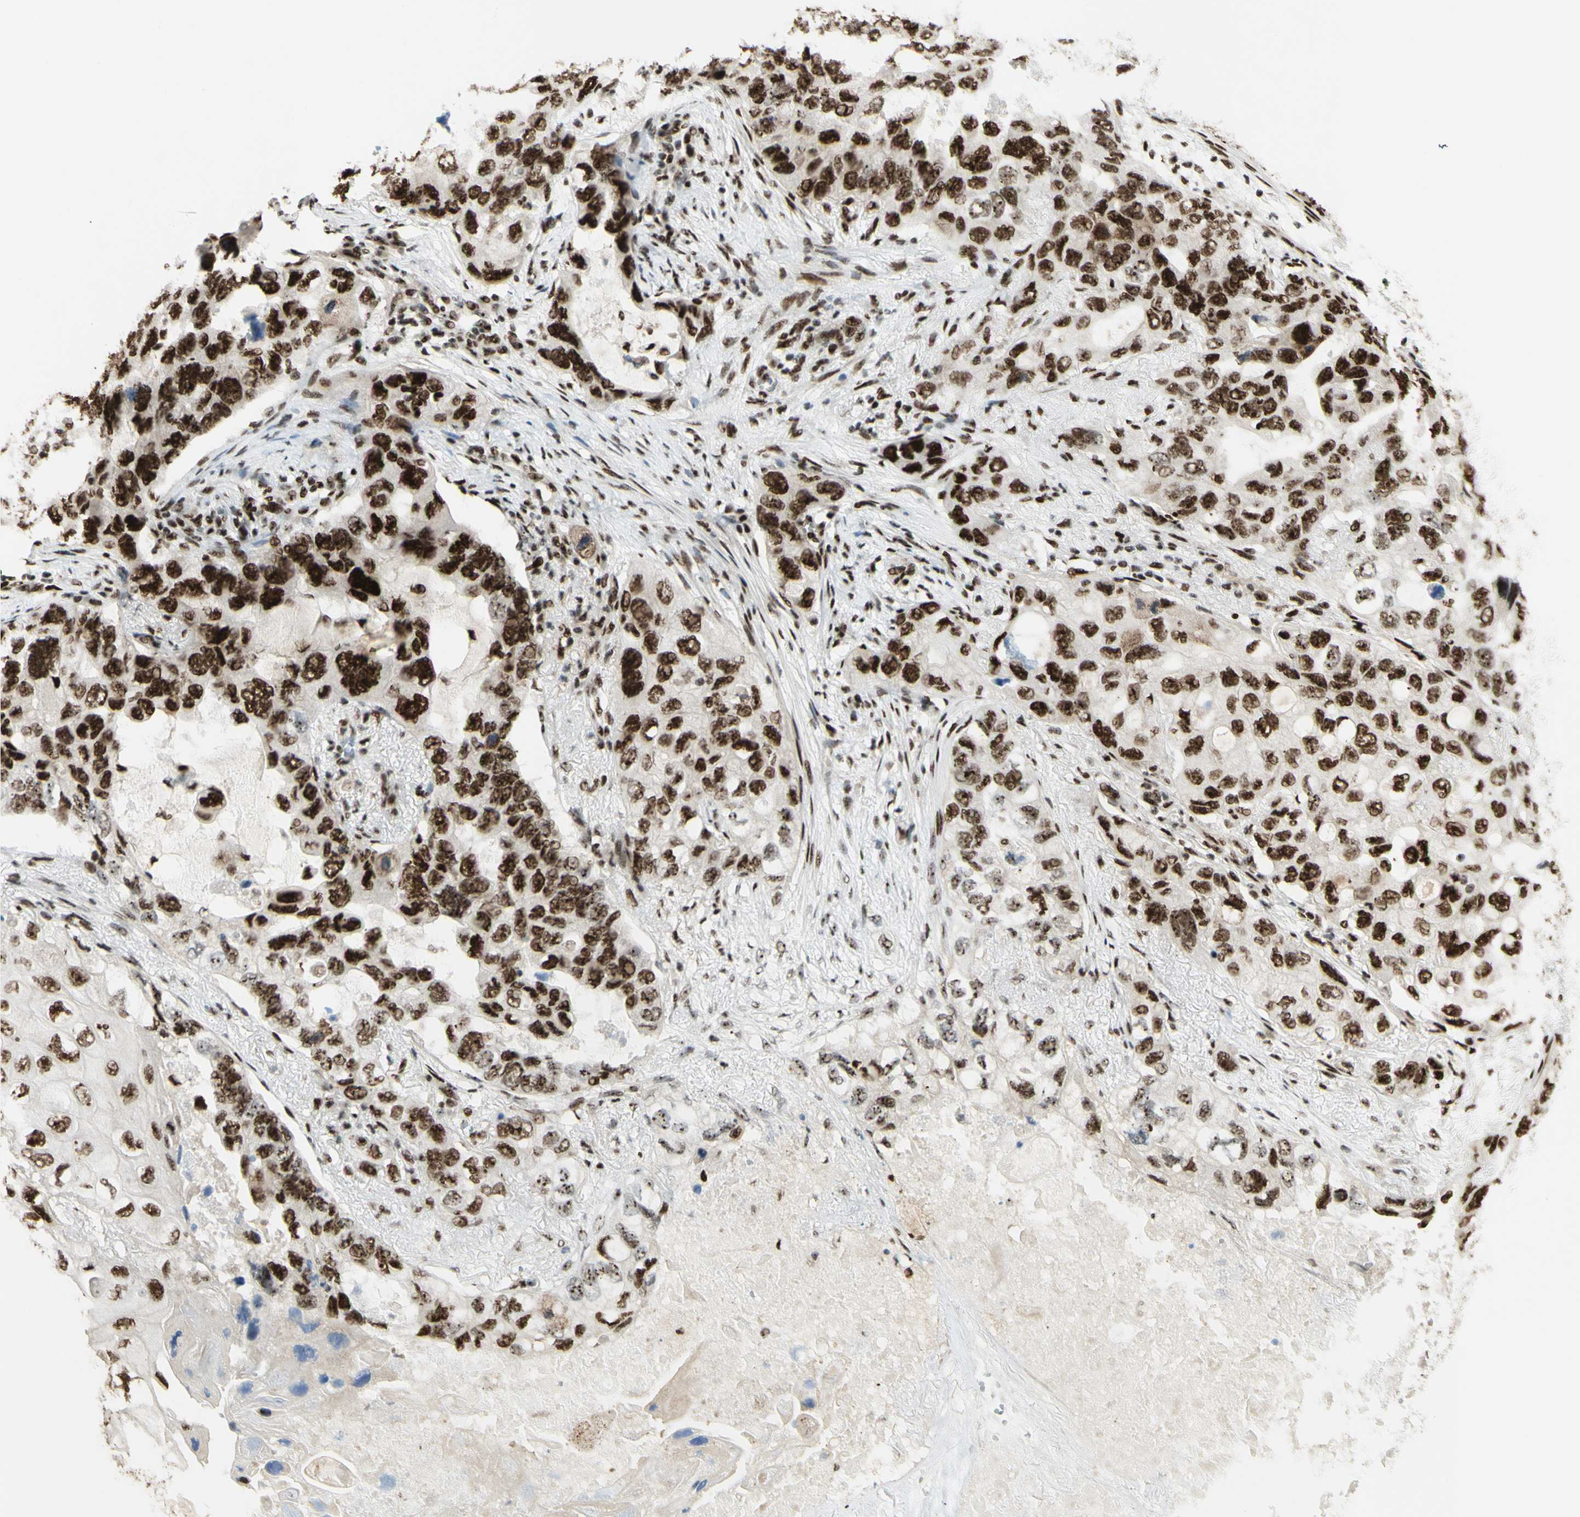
{"staining": {"intensity": "strong", "quantity": ">75%", "location": "nuclear"}, "tissue": "lung cancer", "cell_type": "Tumor cells", "image_type": "cancer", "snomed": [{"axis": "morphology", "description": "Squamous cell carcinoma, NOS"}, {"axis": "topography", "description": "Lung"}], "caption": "DAB (3,3'-diaminobenzidine) immunohistochemical staining of lung cancer (squamous cell carcinoma) reveals strong nuclear protein staining in about >75% of tumor cells. The staining is performed using DAB (3,3'-diaminobenzidine) brown chromogen to label protein expression. The nuclei are counter-stained blue using hematoxylin.", "gene": "DHX9", "patient": {"sex": "female", "age": 73}}